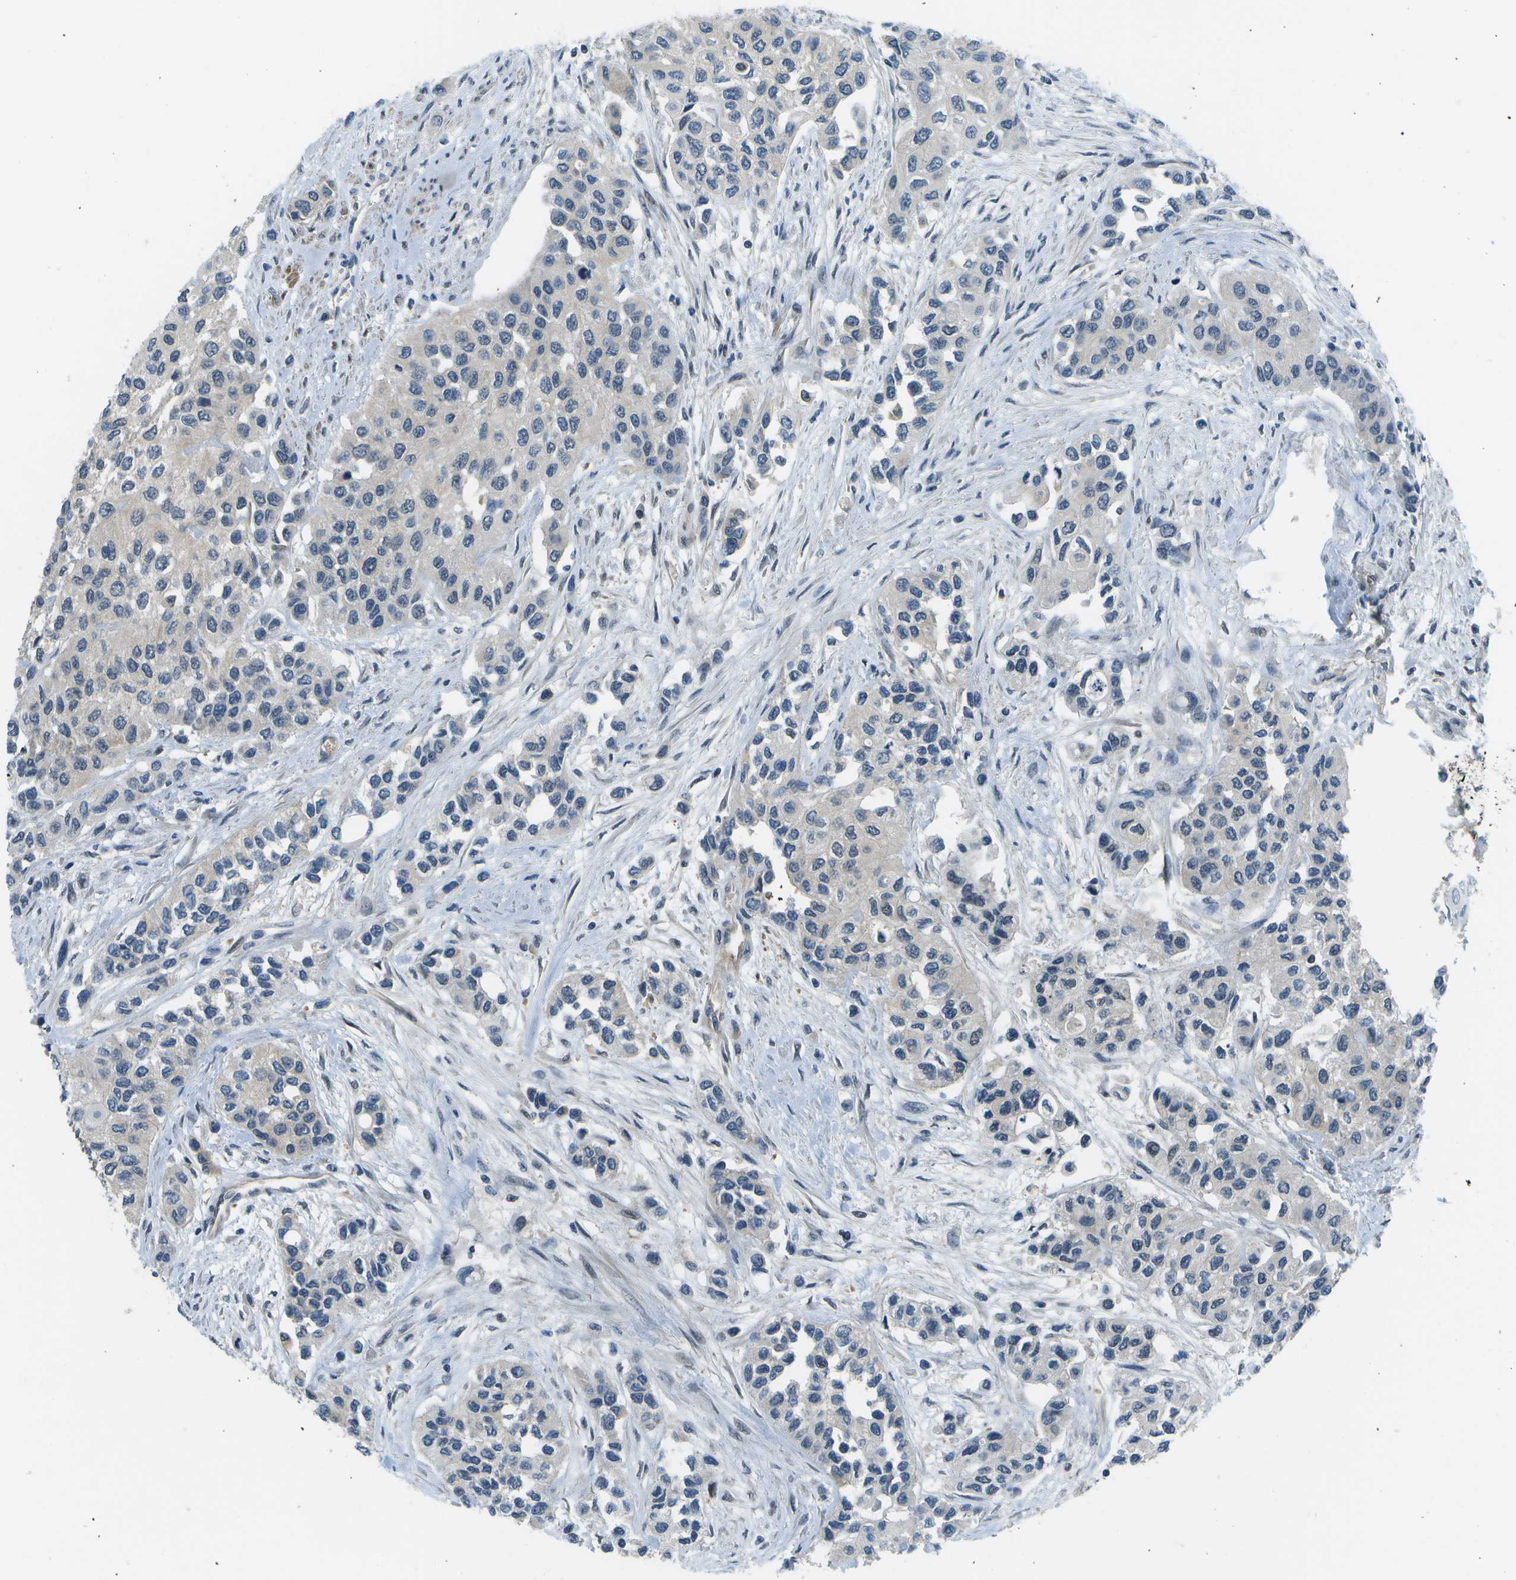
{"staining": {"intensity": "weak", "quantity": "<25%", "location": "cytoplasmic/membranous"}, "tissue": "urothelial cancer", "cell_type": "Tumor cells", "image_type": "cancer", "snomed": [{"axis": "morphology", "description": "Urothelial carcinoma, High grade"}, {"axis": "topography", "description": "Urinary bladder"}], "caption": "Immunohistochemistry (IHC) histopathology image of urothelial cancer stained for a protein (brown), which shows no positivity in tumor cells.", "gene": "ENPP5", "patient": {"sex": "female", "age": 56}}